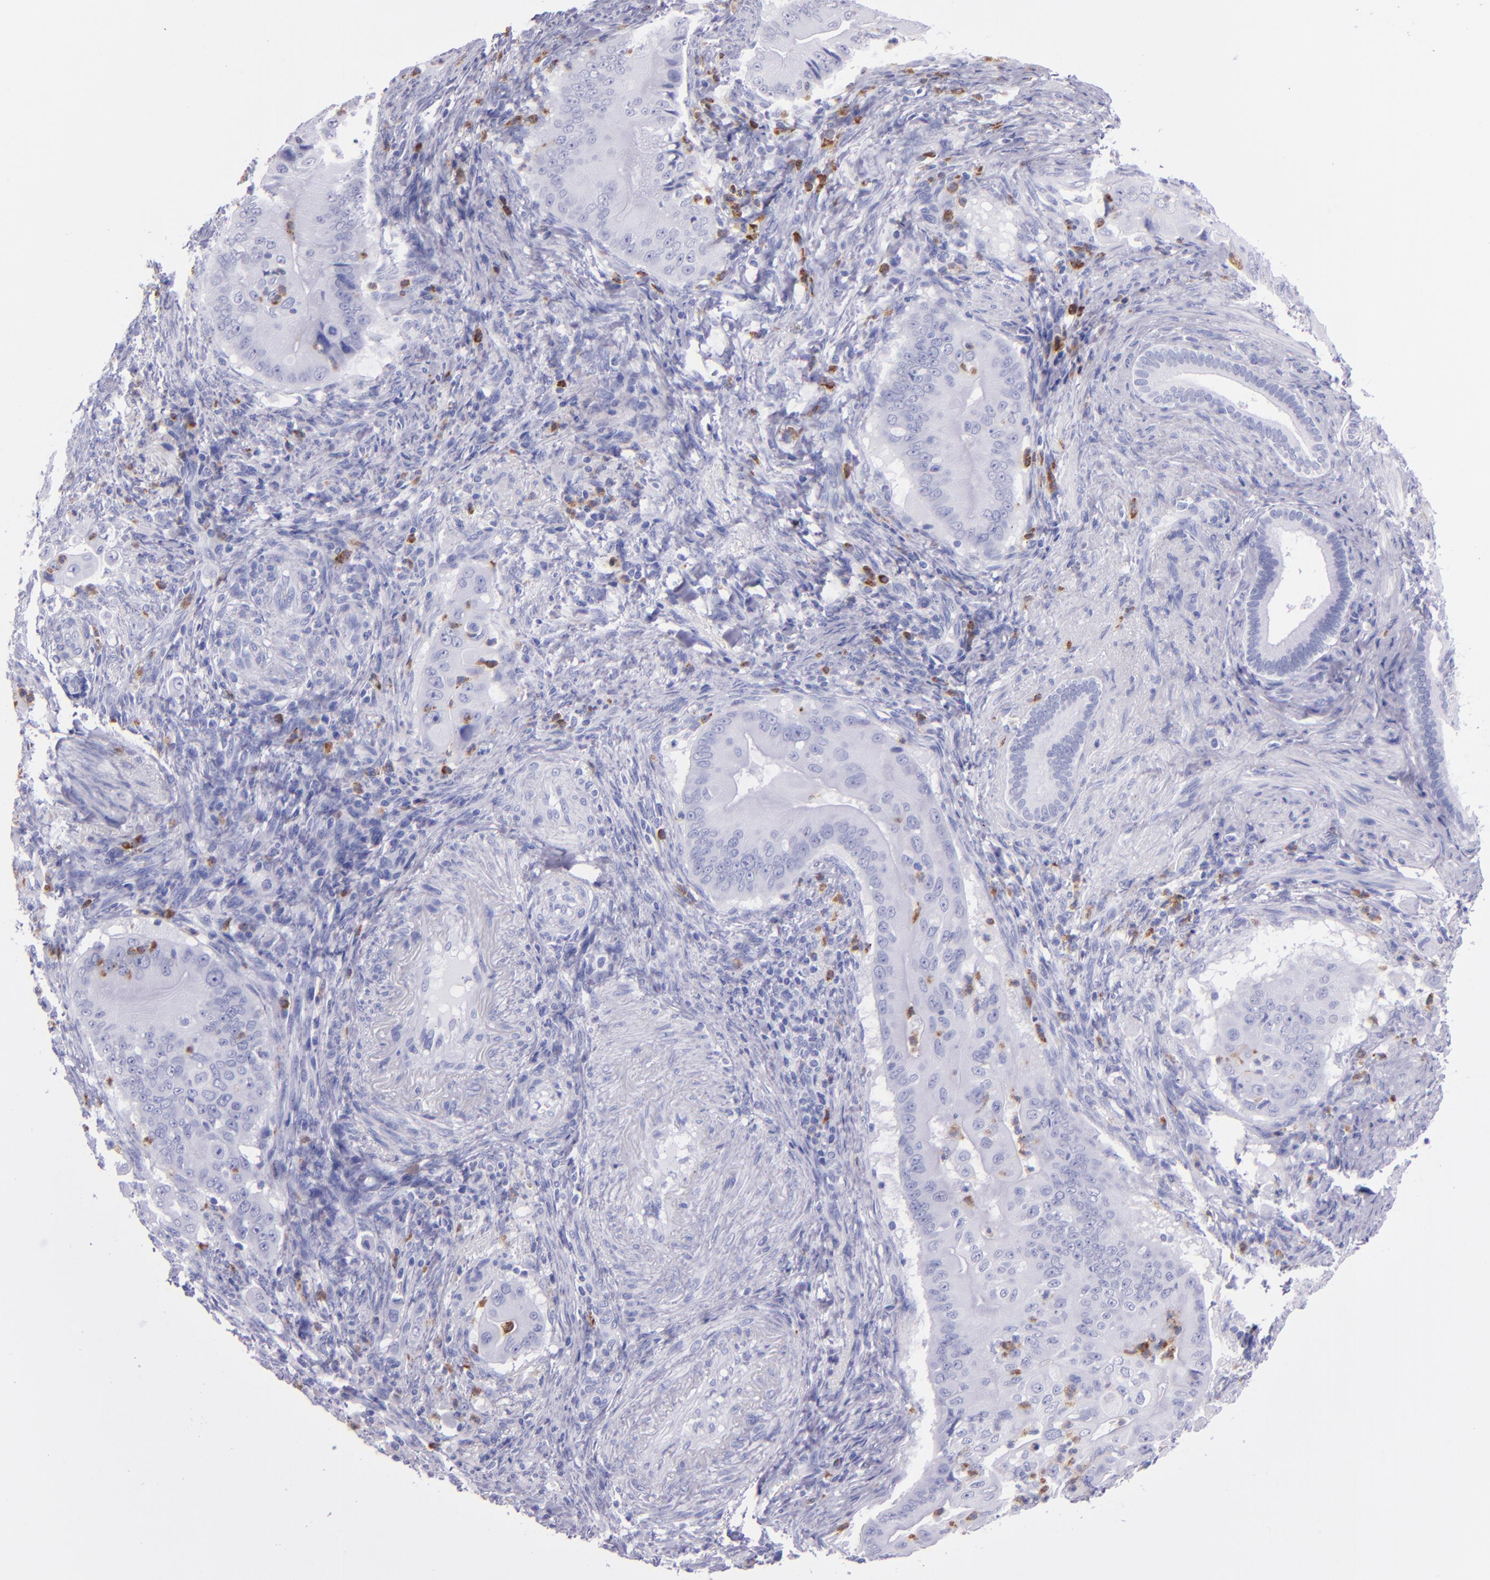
{"staining": {"intensity": "negative", "quantity": "none", "location": "none"}, "tissue": "pancreatic cancer", "cell_type": "Tumor cells", "image_type": "cancer", "snomed": [{"axis": "morphology", "description": "Adenocarcinoma, NOS"}, {"axis": "topography", "description": "Pancreas"}], "caption": "Immunohistochemistry (IHC) histopathology image of human pancreatic cancer stained for a protein (brown), which demonstrates no expression in tumor cells. (DAB immunohistochemistry with hematoxylin counter stain).", "gene": "CR1", "patient": {"sex": "male", "age": 62}}